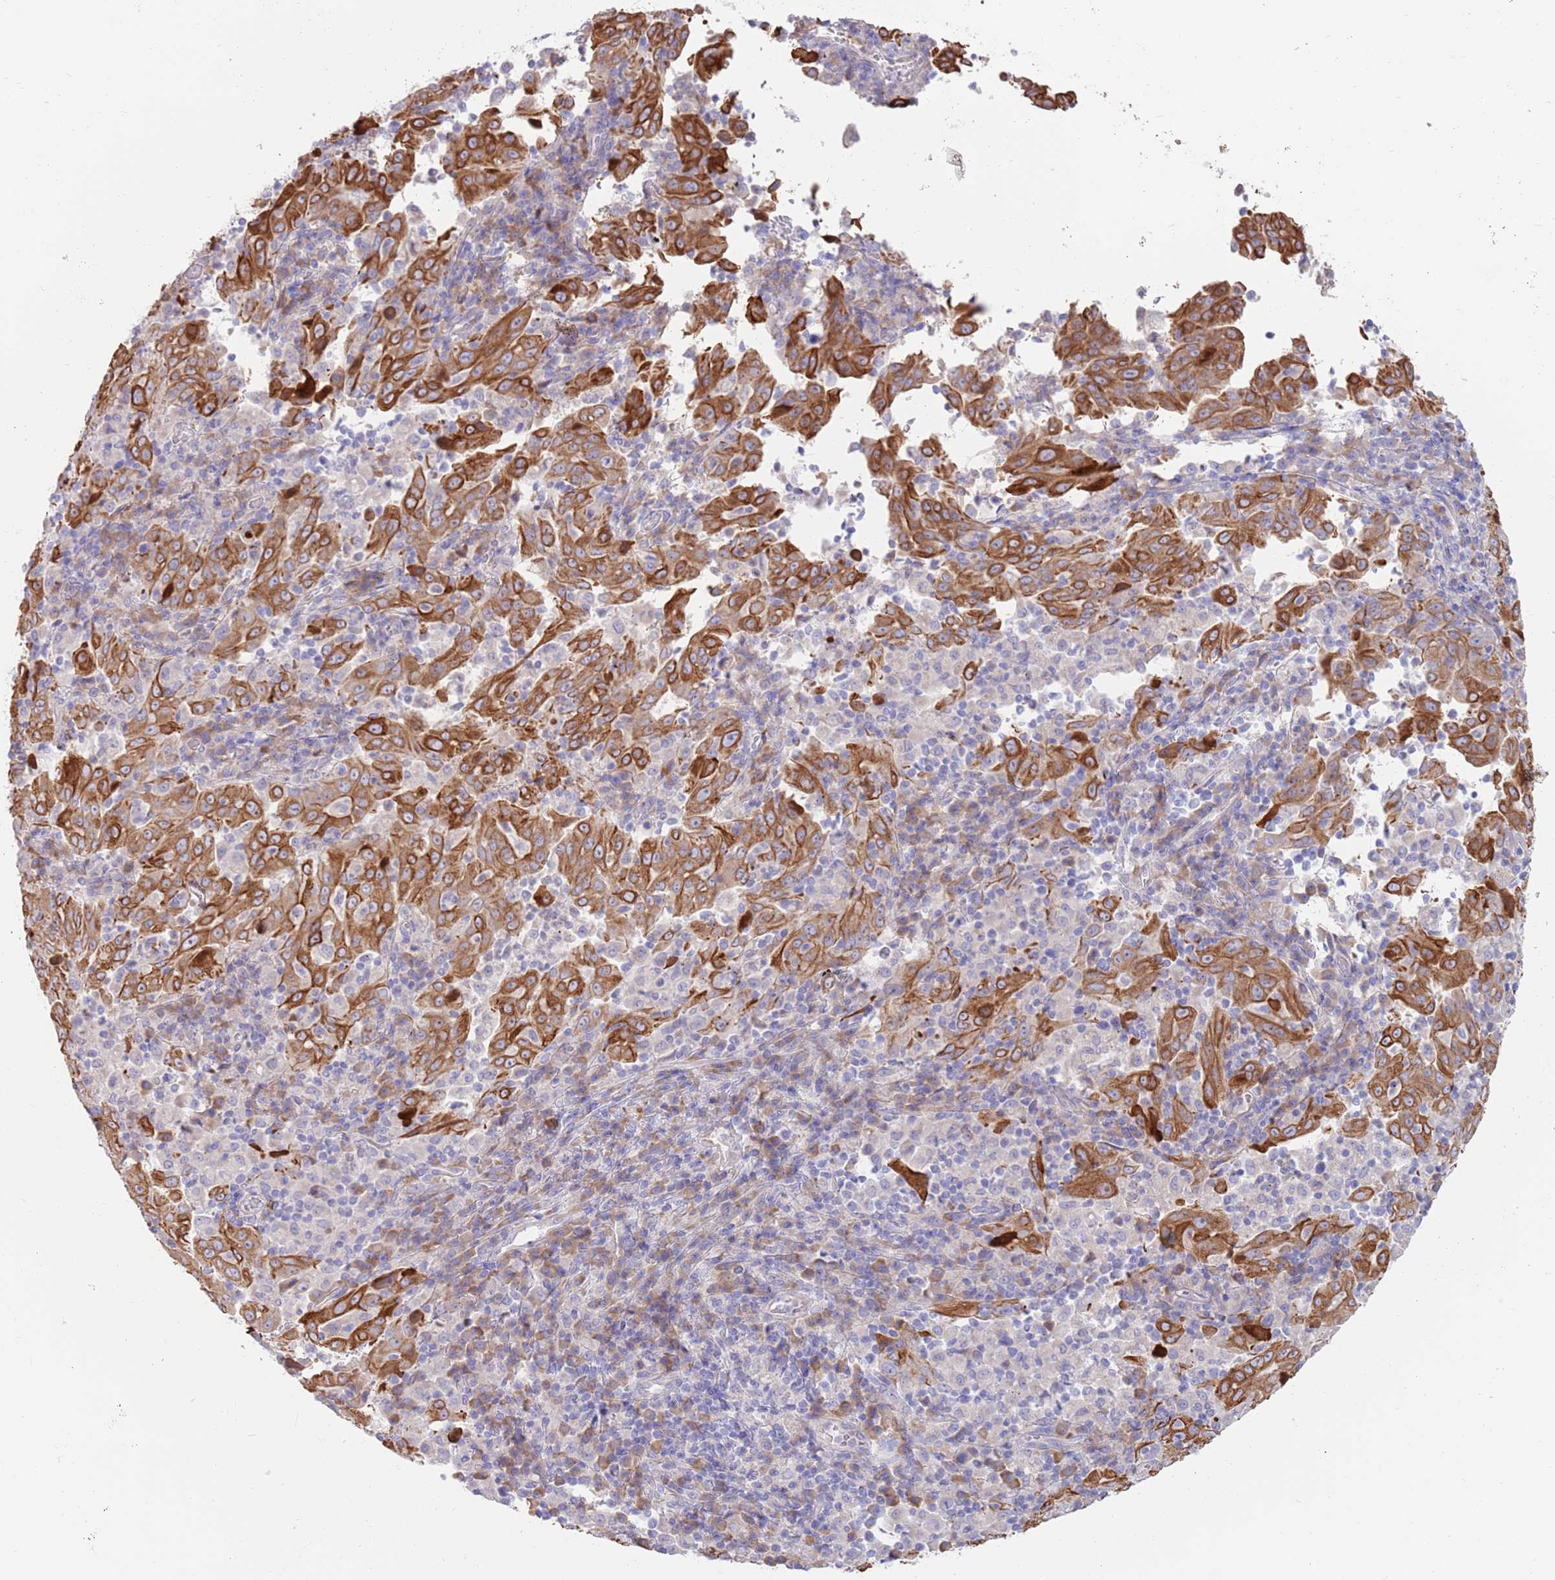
{"staining": {"intensity": "strong", "quantity": "25%-75%", "location": "cytoplasmic/membranous"}, "tissue": "pancreatic cancer", "cell_type": "Tumor cells", "image_type": "cancer", "snomed": [{"axis": "morphology", "description": "Adenocarcinoma, NOS"}, {"axis": "topography", "description": "Pancreas"}], "caption": "Tumor cells display high levels of strong cytoplasmic/membranous positivity in approximately 25%-75% of cells in adenocarcinoma (pancreatic).", "gene": "CCDC149", "patient": {"sex": "male", "age": 63}}